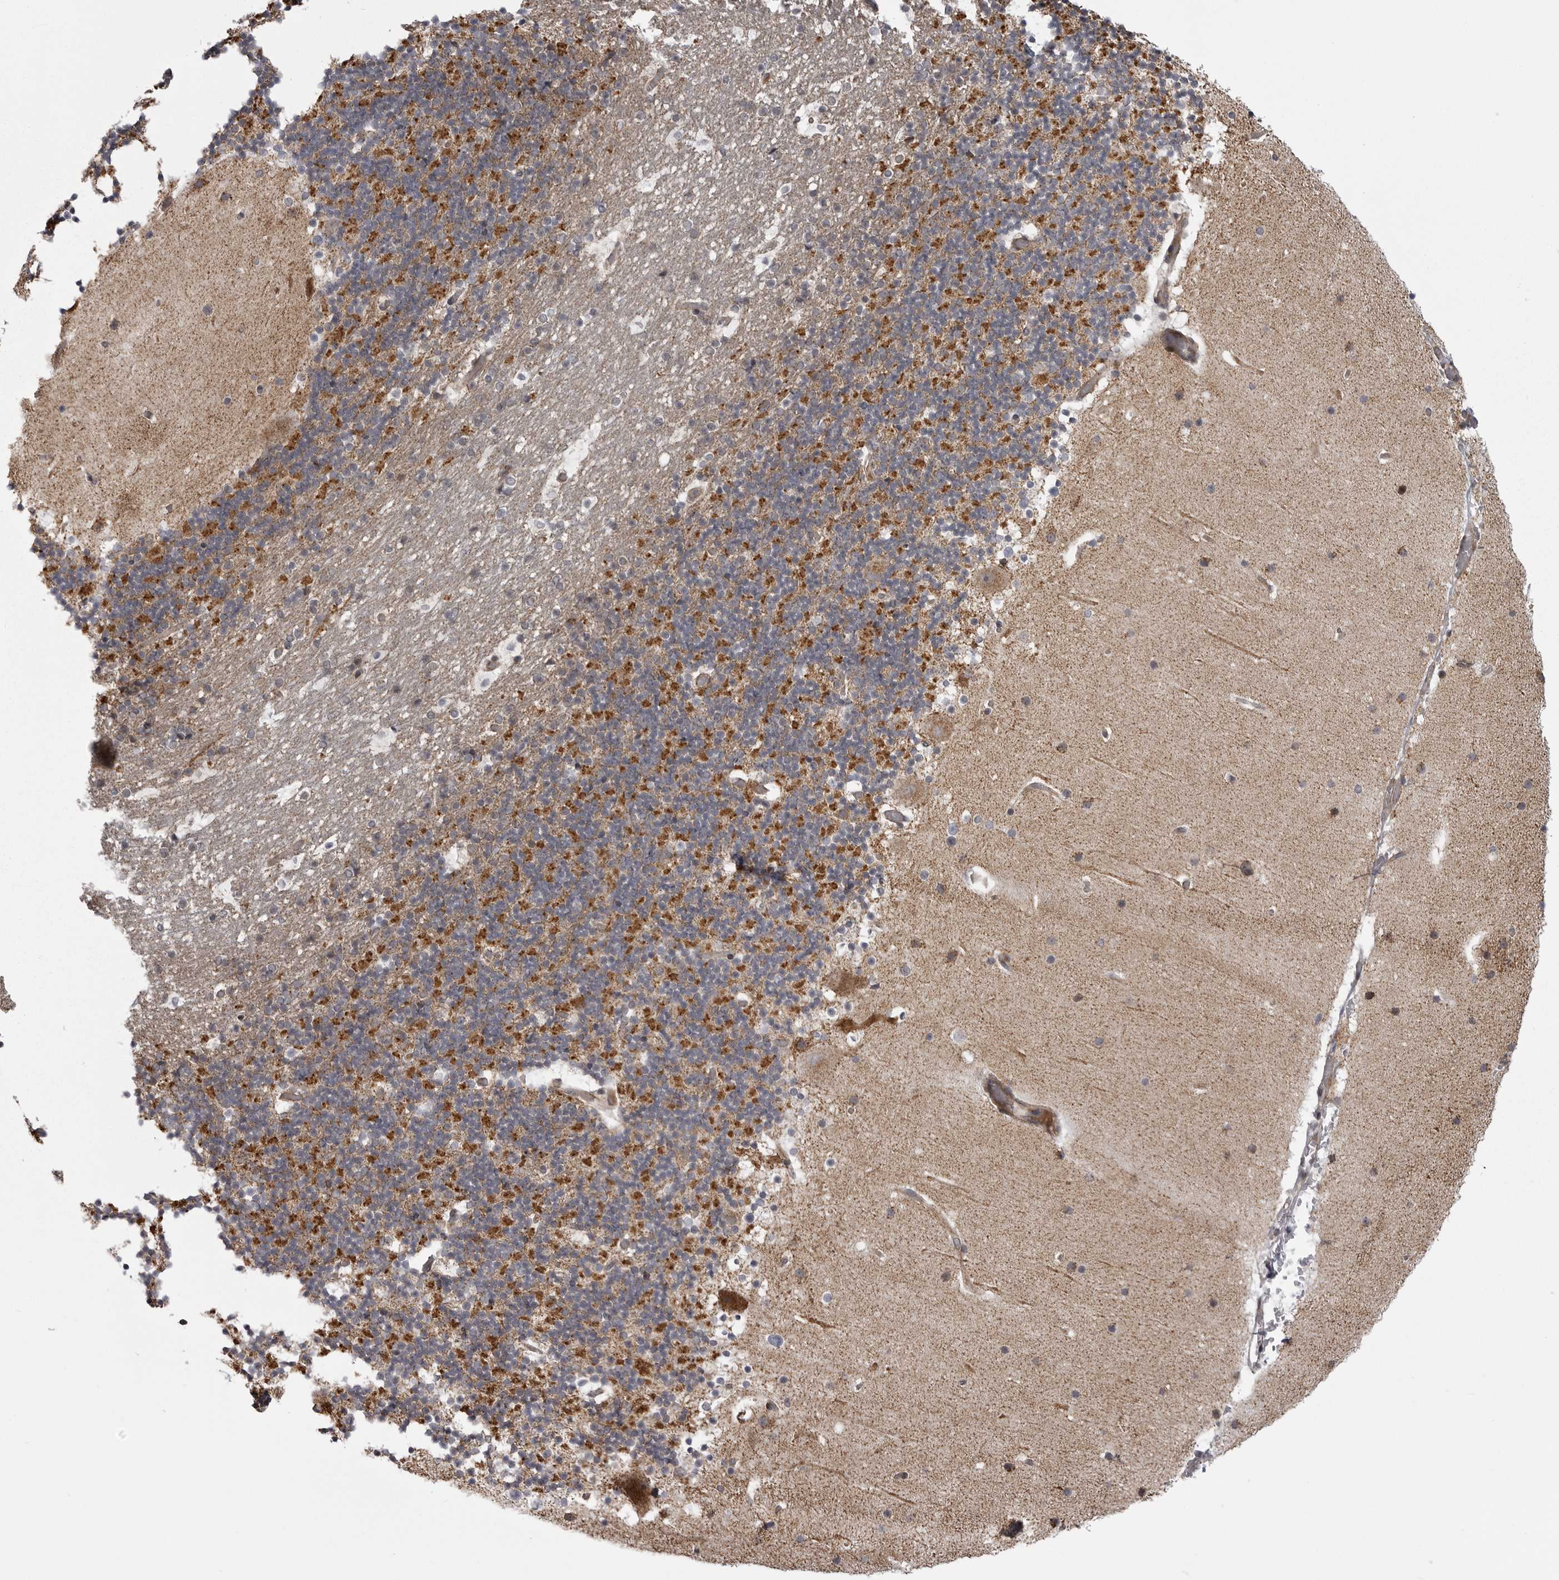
{"staining": {"intensity": "strong", "quantity": "25%-75%", "location": "cytoplasmic/membranous"}, "tissue": "cerebellum", "cell_type": "Cells in granular layer", "image_type": "normal", "snomed": [{"axis": "morphology", "description": "Normal tissue, NOS"}, {"axis": "topography", "description": "Cerebellum"}], "caption": "The histopathology image demonstrates staining of unremarkable cerebellum, revealing strong cytoplasmic/membranous protein positivity (brown color) within cells in granular layer.", "gene": "TMPRSS11F", "patient": {"sex": "male", "age": 57}}